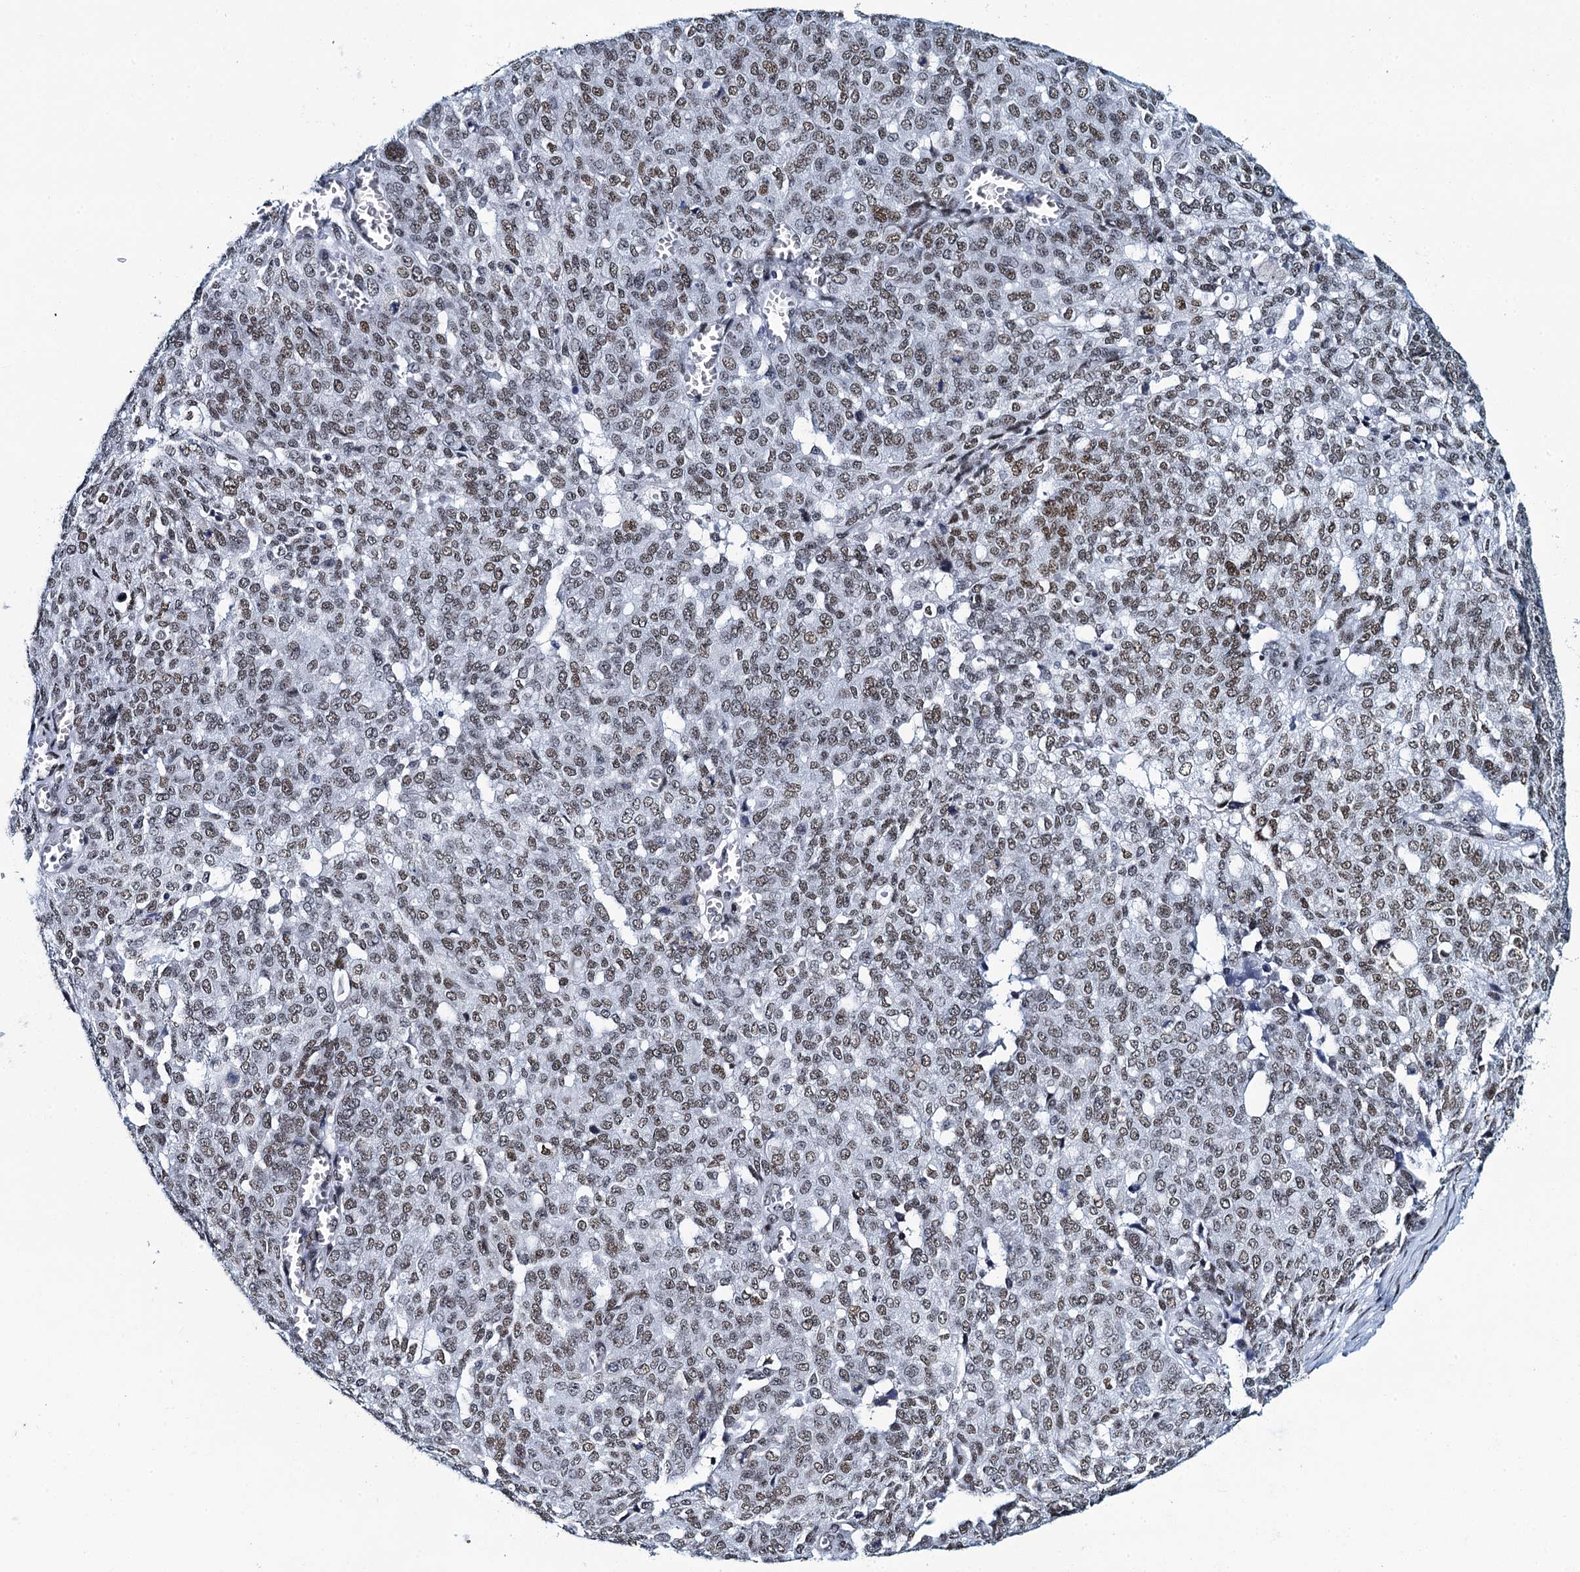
{"staining": {"intensity": "moderate", "quantity": ">75%", "location": "nuclear"}, "tissue": "ovarian cancer", "cell_type": "Tumor cells", "image_type": "cancer", "snomed": [{"axis": "morphology", "description": "Cystadenocarcinoma, serous, NOS"}, {"axis": "topography", "description": "Soft tissue"}, {"axis": "topography", "description": "Ovary"}], "caption": "This histopathology image reveals immunohistochemistry staining of serous cystadenocarcinoma (ovarian), with medium moderate nuclear staining in approximately >75% of tumor cells.", "gene": "HNRNPUL2", "patient": {"sex": "female", "age": 57}}